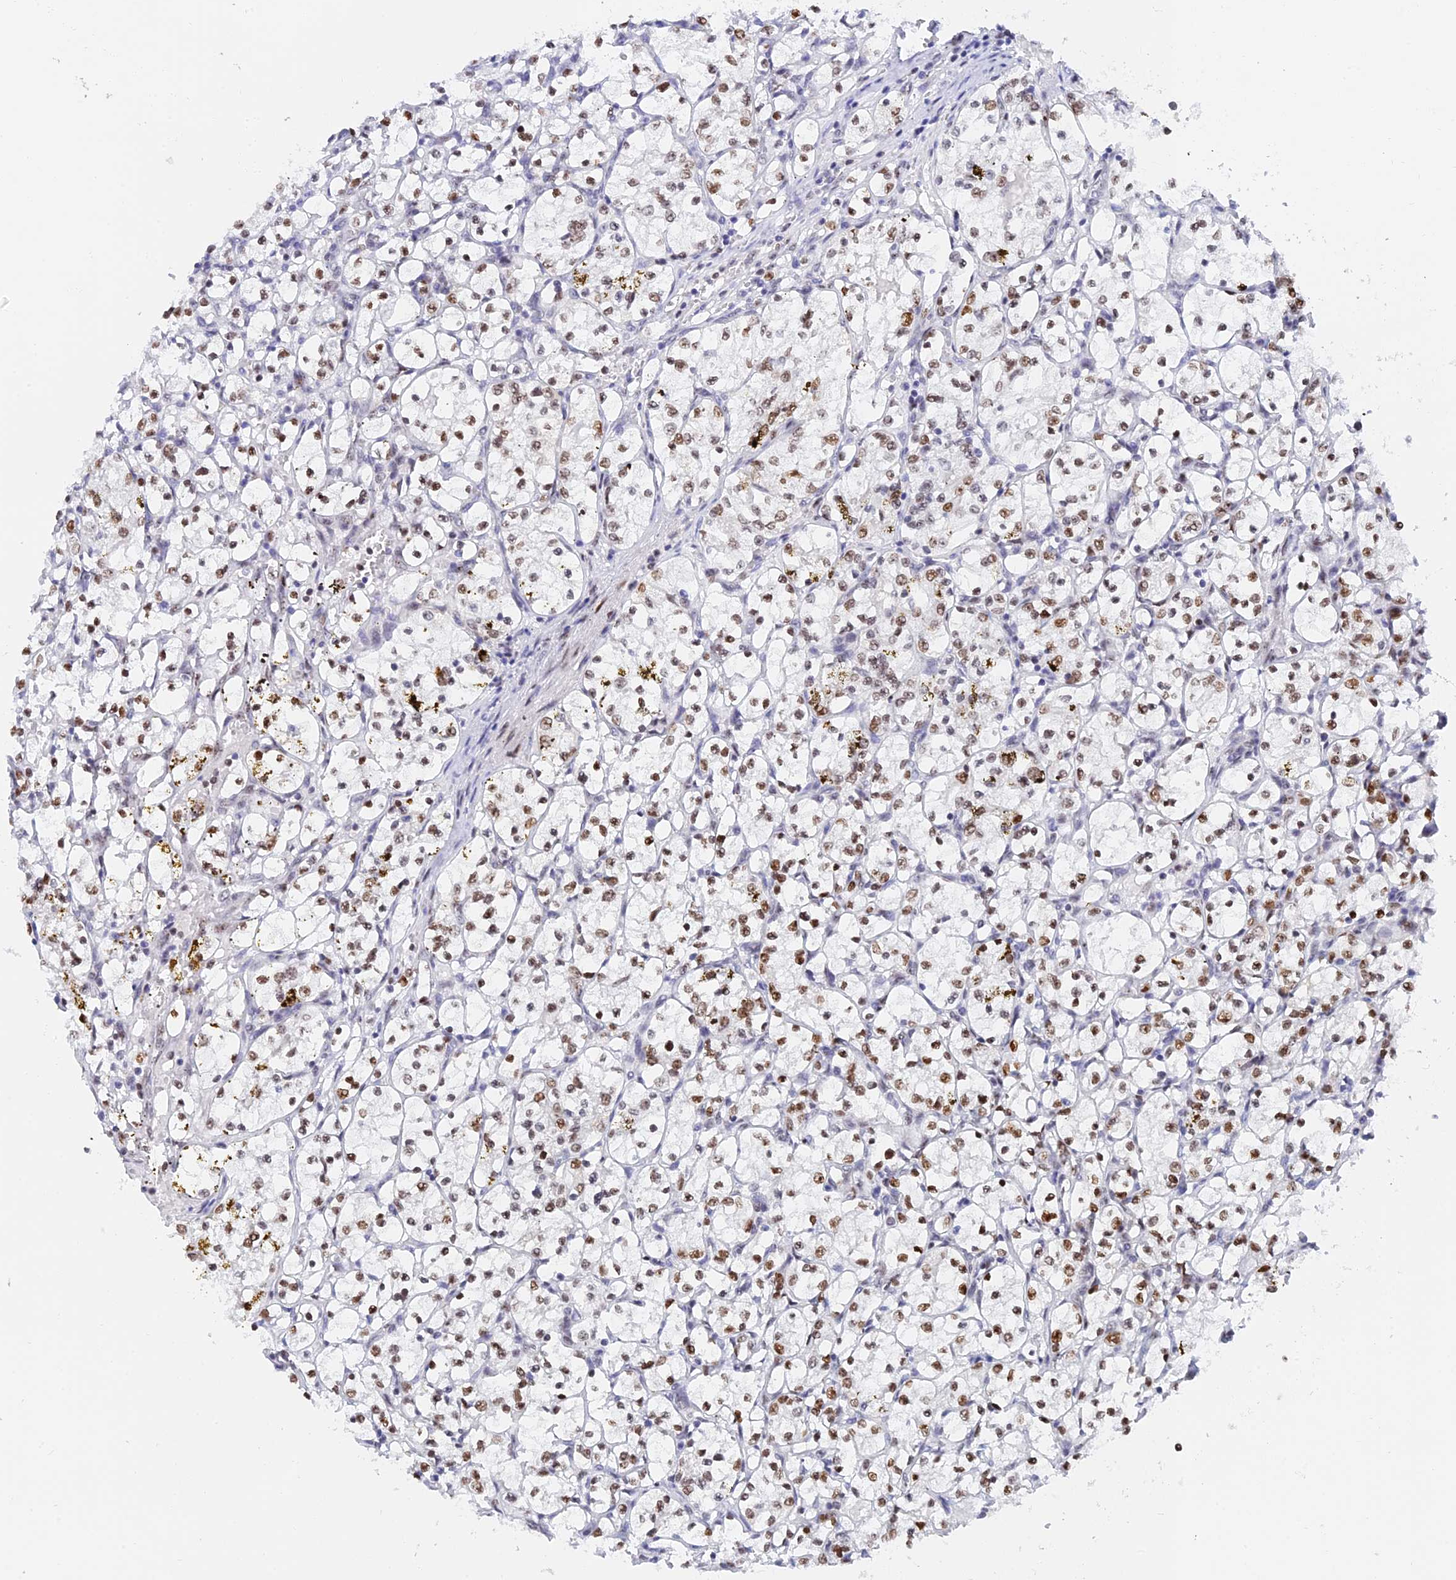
{"staining": {"intensity": "moderate", "quantity": ">75%", "location": "nuclear"}, "tissue": "renal cancer", "cell_type": "Tumor cells", "image_type": "cancer", "snomed": [{"axis": "morphology", "description": "Adenocarcinoma, NOS"}, {"axis": "topography", "description": "Kidney"}], "caption": "Protein positivity by immunohistochemistry displays moderate nuclear expression in about >75% of tumor cells in adenocarcinoma (renal). The staining is performed using DAB (3,3'-diaminobenzidine) brown chromogen to label protein expression. The nuclei are counter-stained blue using hematoxylin.", "gene": "RSL1D1", "patient": {"sex": "female", "age": 69}}